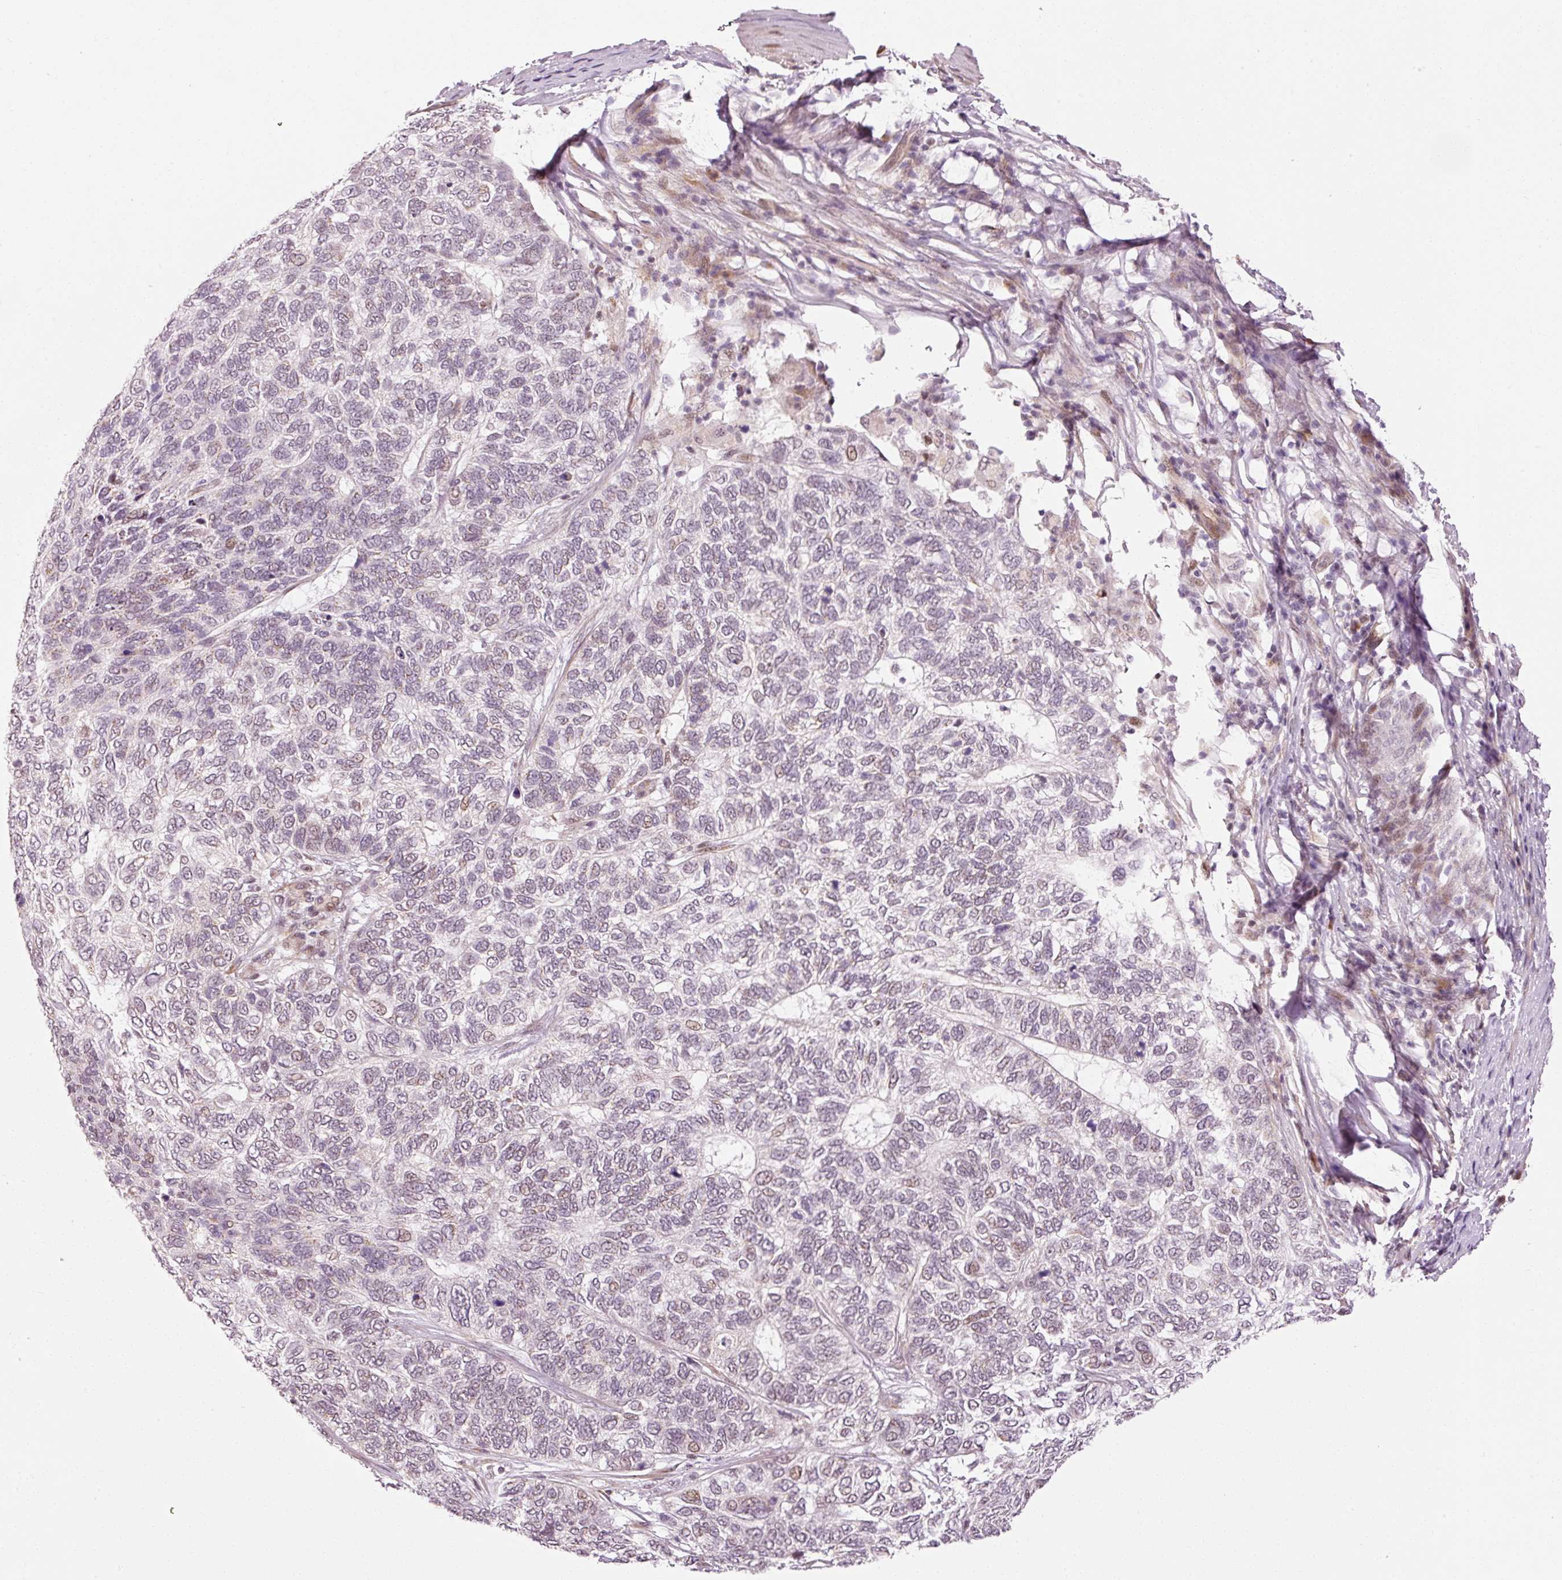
{"staining": {"intensity": "negative", "quantity": "none", "location": "none"}, "tissue": "skin cancer", "cell_type": "Tumor cells", "image_type": "cancer", "snomed": [{"axis": "morphology", "description": "Basal cell carcinoma"}, {"axis": "topography", "description": "Skin"}], "caption": "High magnification brightfield microscopy of skin basal cell carcinoma stained with DAB (3,3'-diaminobenzidine) (brown) and counterstained with hematoxylin (blue): tumor cells show no significant staining.", "gene": "ANKRD20A1", "patient": {"sex": "female", "age": 65}}